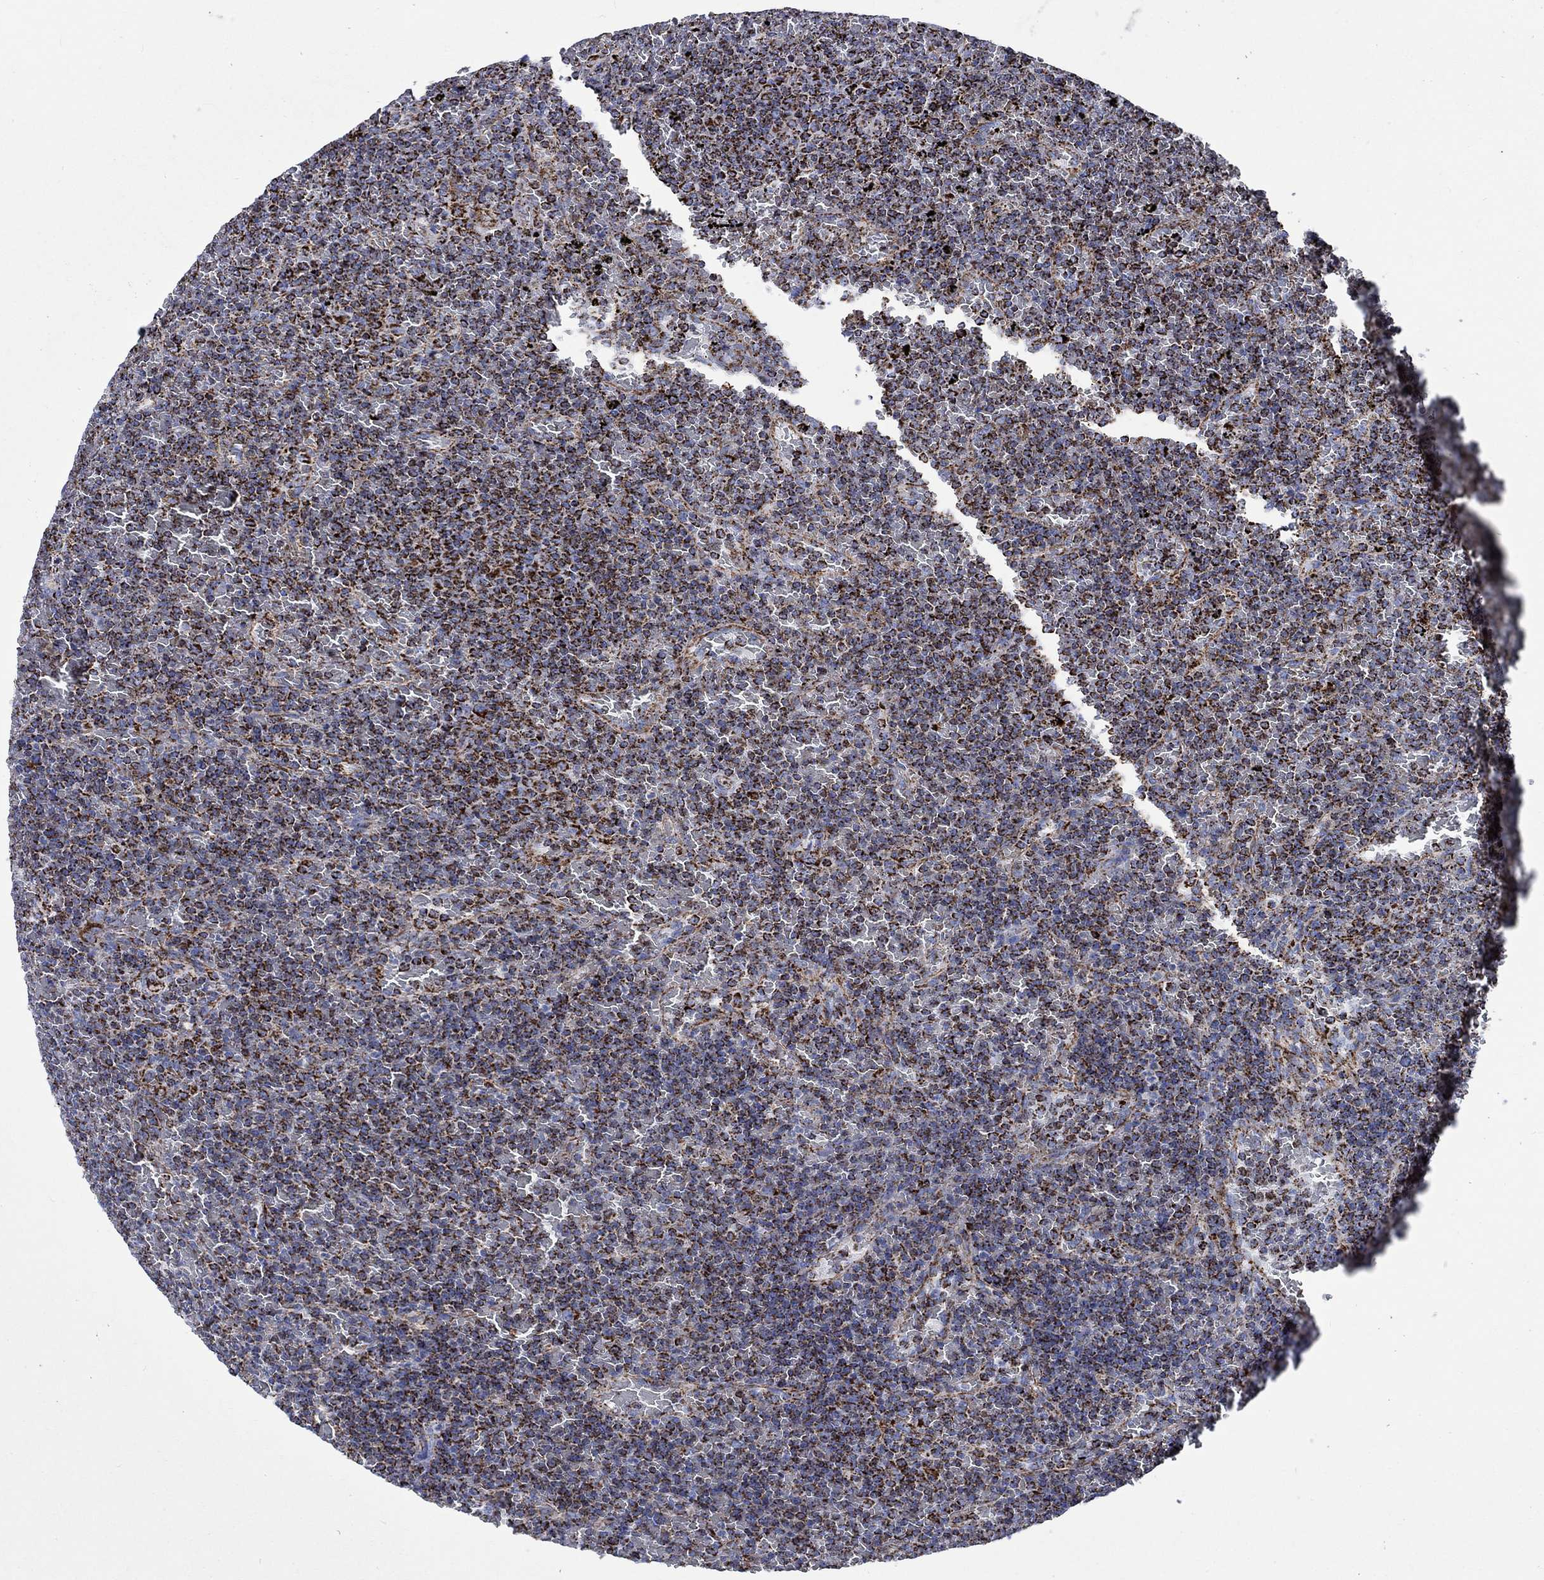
{"staining": {"intensity": "strong", "quantity": ">75%", "location": "cytoplasmic/membranous"}, "tissue": "lymphoma", "cell_type": "Tumor cells", "image_type": "cancer", "snomed": [{"axis": "morphology", "description": "Malignant lymphoma, non-Hodgkin's type, Low grade"}, {"axis": "topography", "description": "Spleen"}], "caption": "There is high levels of strong cytoplasmic/membranous staining in tumor cells of lymphoma, as demonstrated by immunohistochemical staining (brown color).", "gene": "RCE1", "patient": {"sex": "female", "age": 77}}